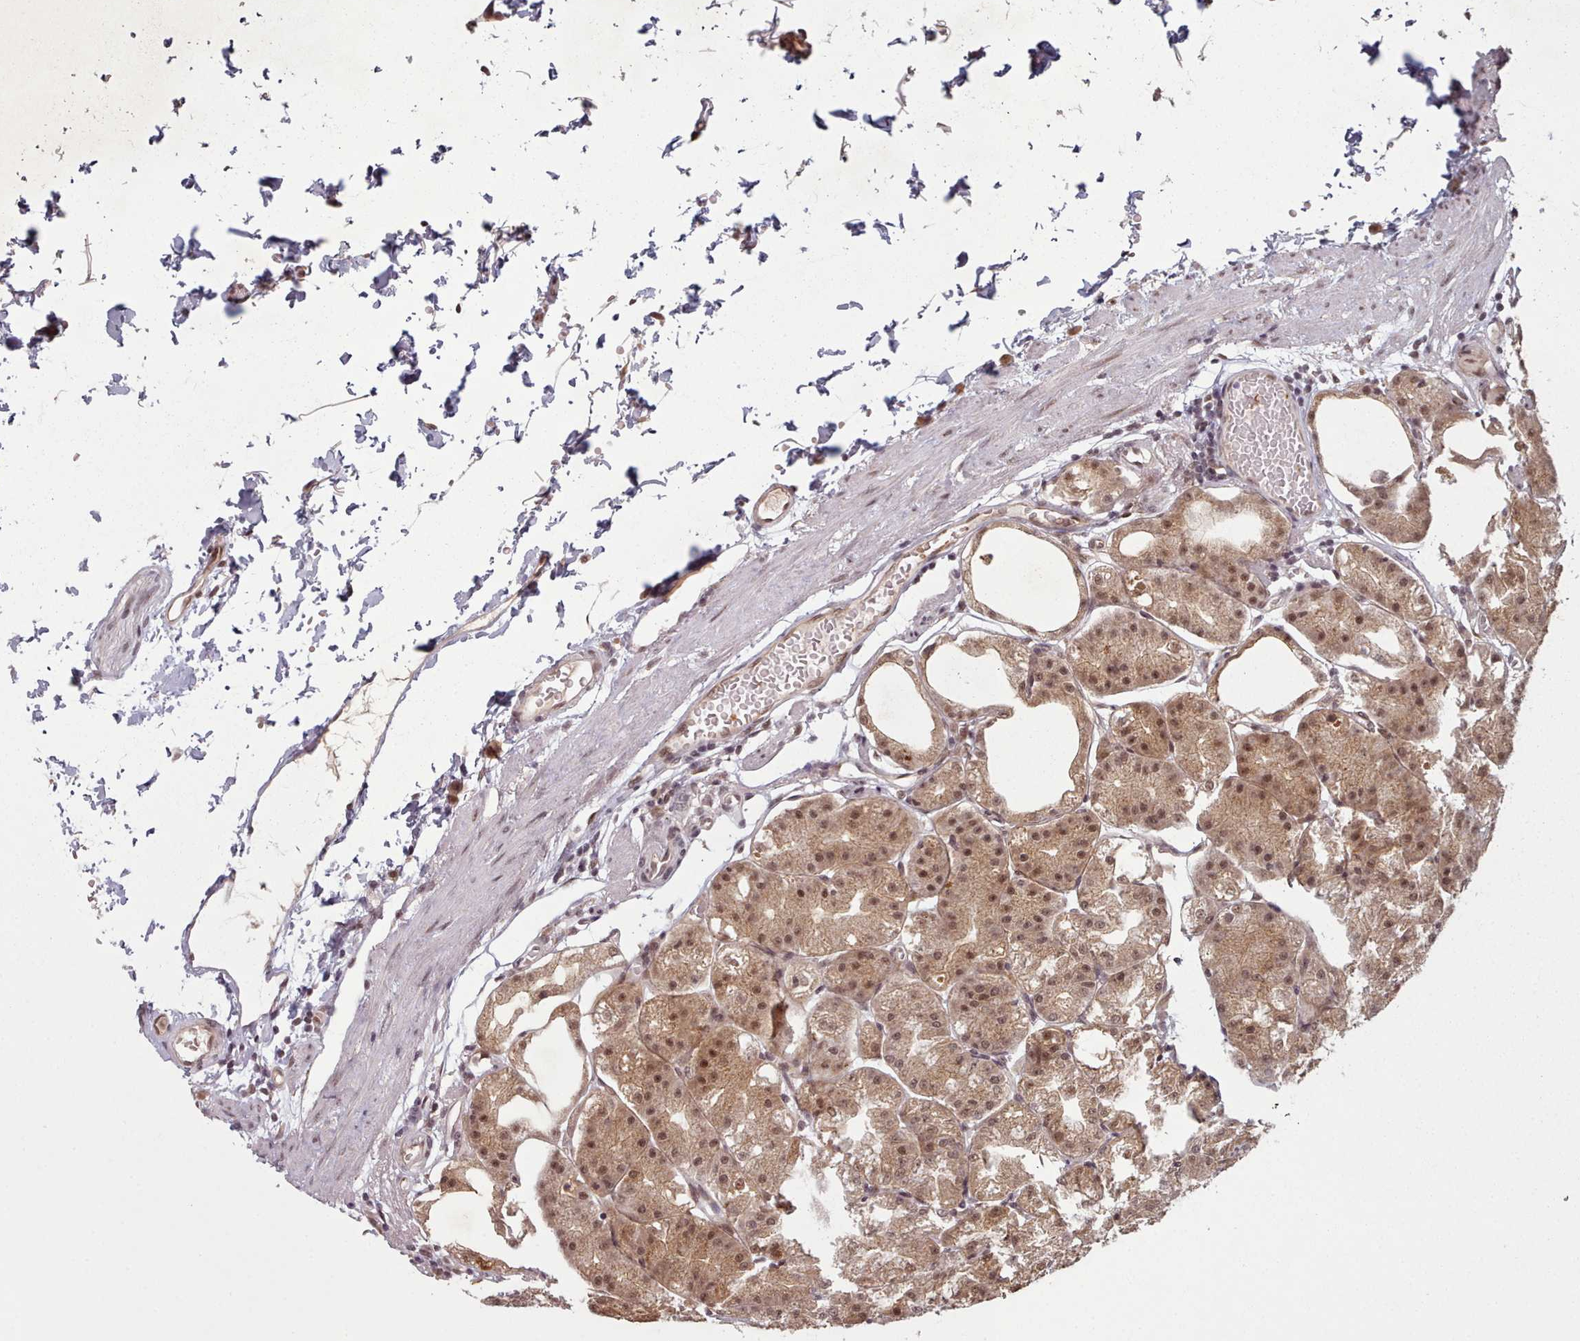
{"staining": {"intensity": "moderate", "quantity": ">75%", "location": "cytoplasmic/membranous,nuclear"}, "tissue": "stomach", "cell_type": "Glandular cells", "image_type": "normal", "snomed": [{"axis": "morphology", "description": "Normal tissue, NOS"}, {"axis": "topography", "description": "Stomach, lower"}], "caption": "An image of stomach stained for a protein demonstrates moderate cytoplasmic/membranous,nuclear brown staining in glandular cells. The staining is performed using DAB (3,3'-diaminobenzidine) brown chromogen to label protein expression. The nuclei are counter-stained blue using hematoxylin.", "gene": "DHX8", "patient": {"sex": "male", "age": 71}}